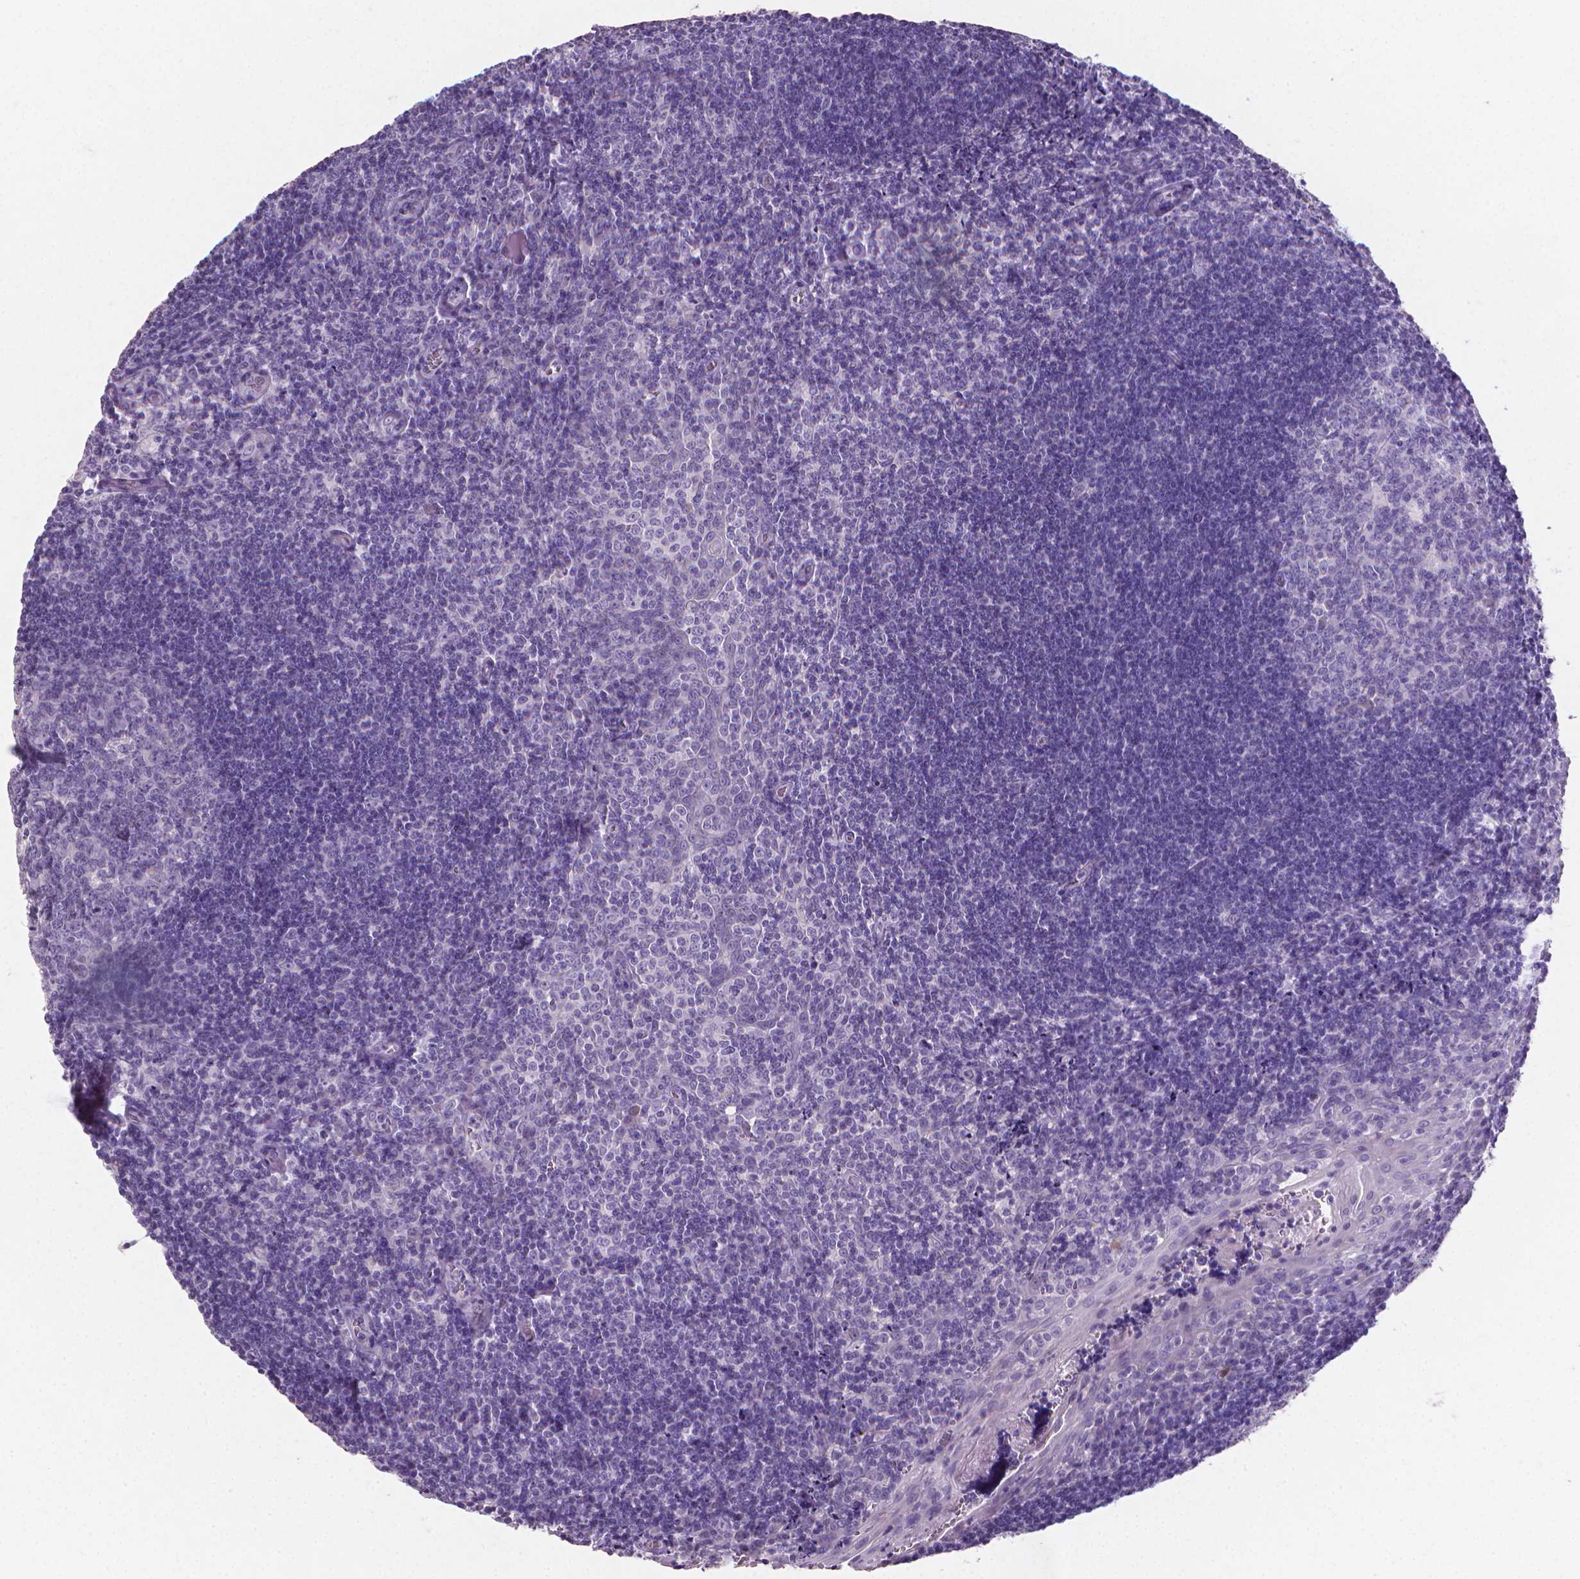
{"staining": {"intensity": "negative", "quantity": "none", "location": "none"}, "tissue": "tonsil", "cell_type": "Germinal center cells", "image_type": "normal", "snomed": [{"axis": "morphology", "description": "Normal tissue, NOS"}, {"axis": "morphology", "description": "Inflammation, NOS"}, {"axis": "topography", "description": "Tonsil"}], "caption": "Immunohistochemistry of normal tonsil shows no expression in germinal center cells. (Stains: DAB IHC with hematoxylin counter stain, Microscopy: brightfield microscopy at high magnification).", "gene": "XPNPEP2", "patient": {"sex": "female", "age": 31}}